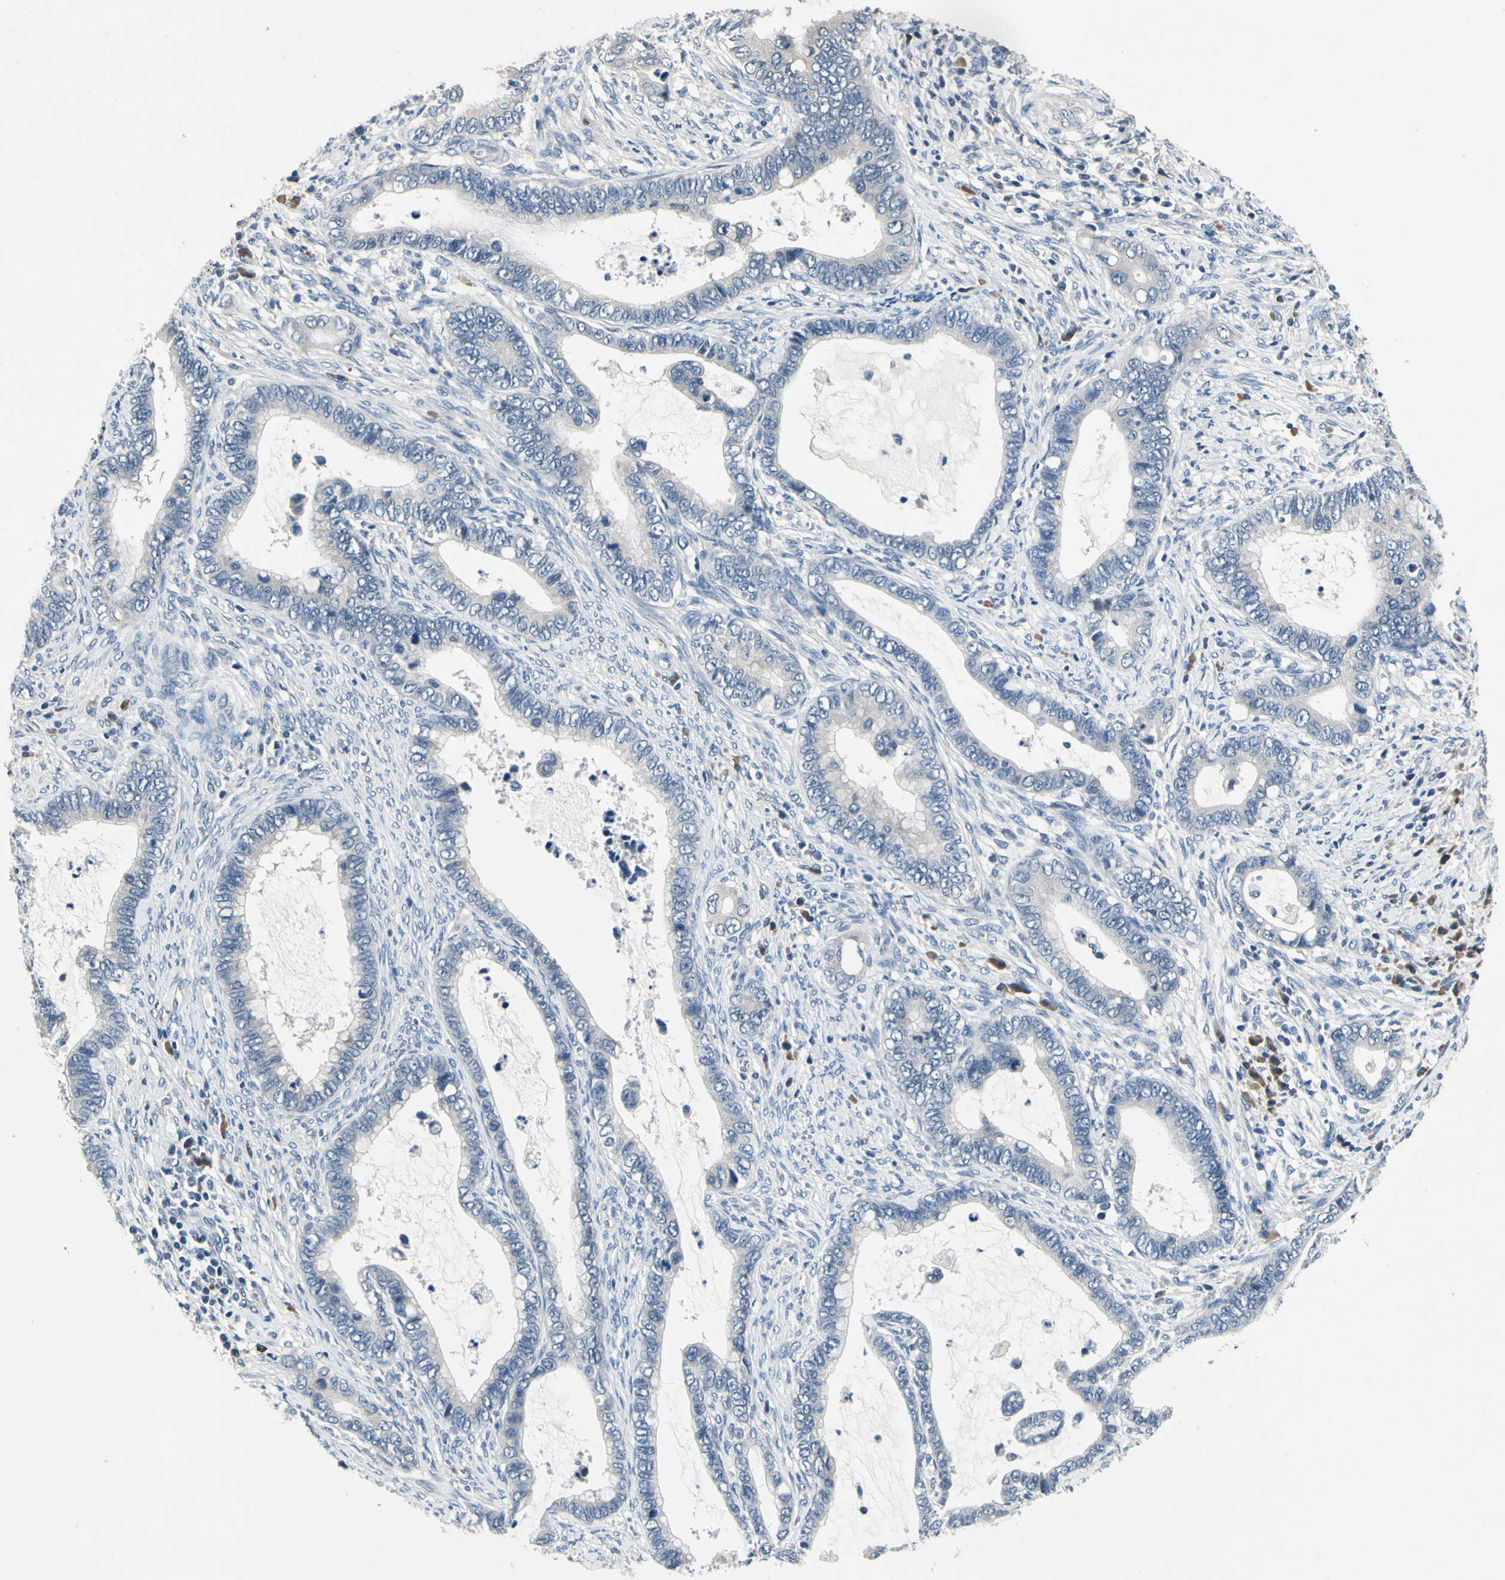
{"staining": {"intensity": "negative", "quantity": "none", "location": "none"}, "tissue": "cervical cancer", "cell_type": "Tumor cells", "image_type": "cancer", "snomed": [{"axis": "morphology", "description": "Adenocarcinoma, NOS"}, {"axis": "topography", "description": "Cervix"}], "caption": "A photomicrograph of human cervical cancer is negative for staining in tumor cells.", "gene": "SELENOK", "patient": {"sex": "female", "age": 44}}